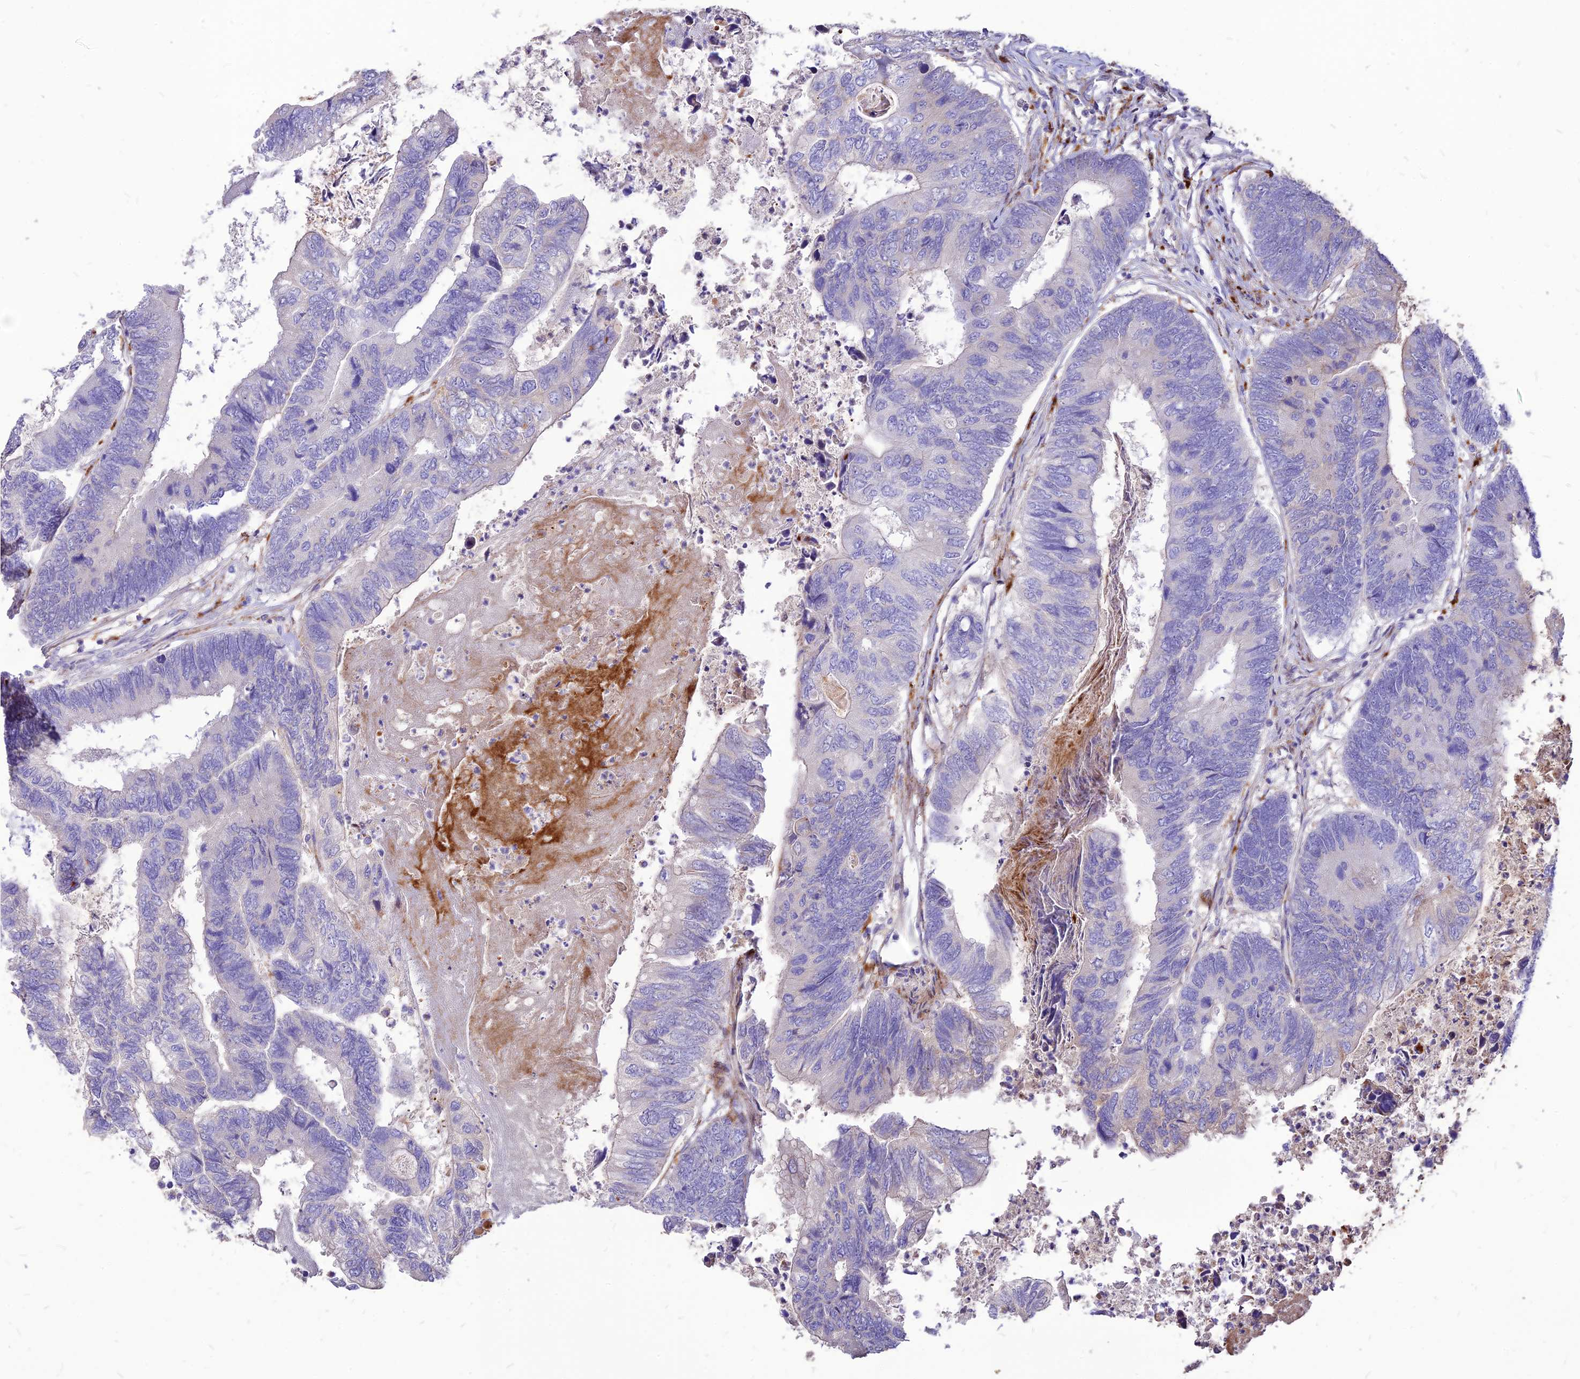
{"staining": {"intensity": "negative", "quantity": "none", "location": "none"}, "tissue": "colorectal cancer", "cell_type": "Tumor cells", "image_type": "cancer", "snomed": [{"axis": "morphology", "description": "Adenocarcinoma, NOS"}, {"axis": "topography", "description": "Colon"}], "caption": "DAB immunohistochemical staining of colorectal adenocarcinoma demonstrates no significant expression in tumor cells.", "gene": "RIMOC1", "patient": {"sex": "female", "age": 67}}